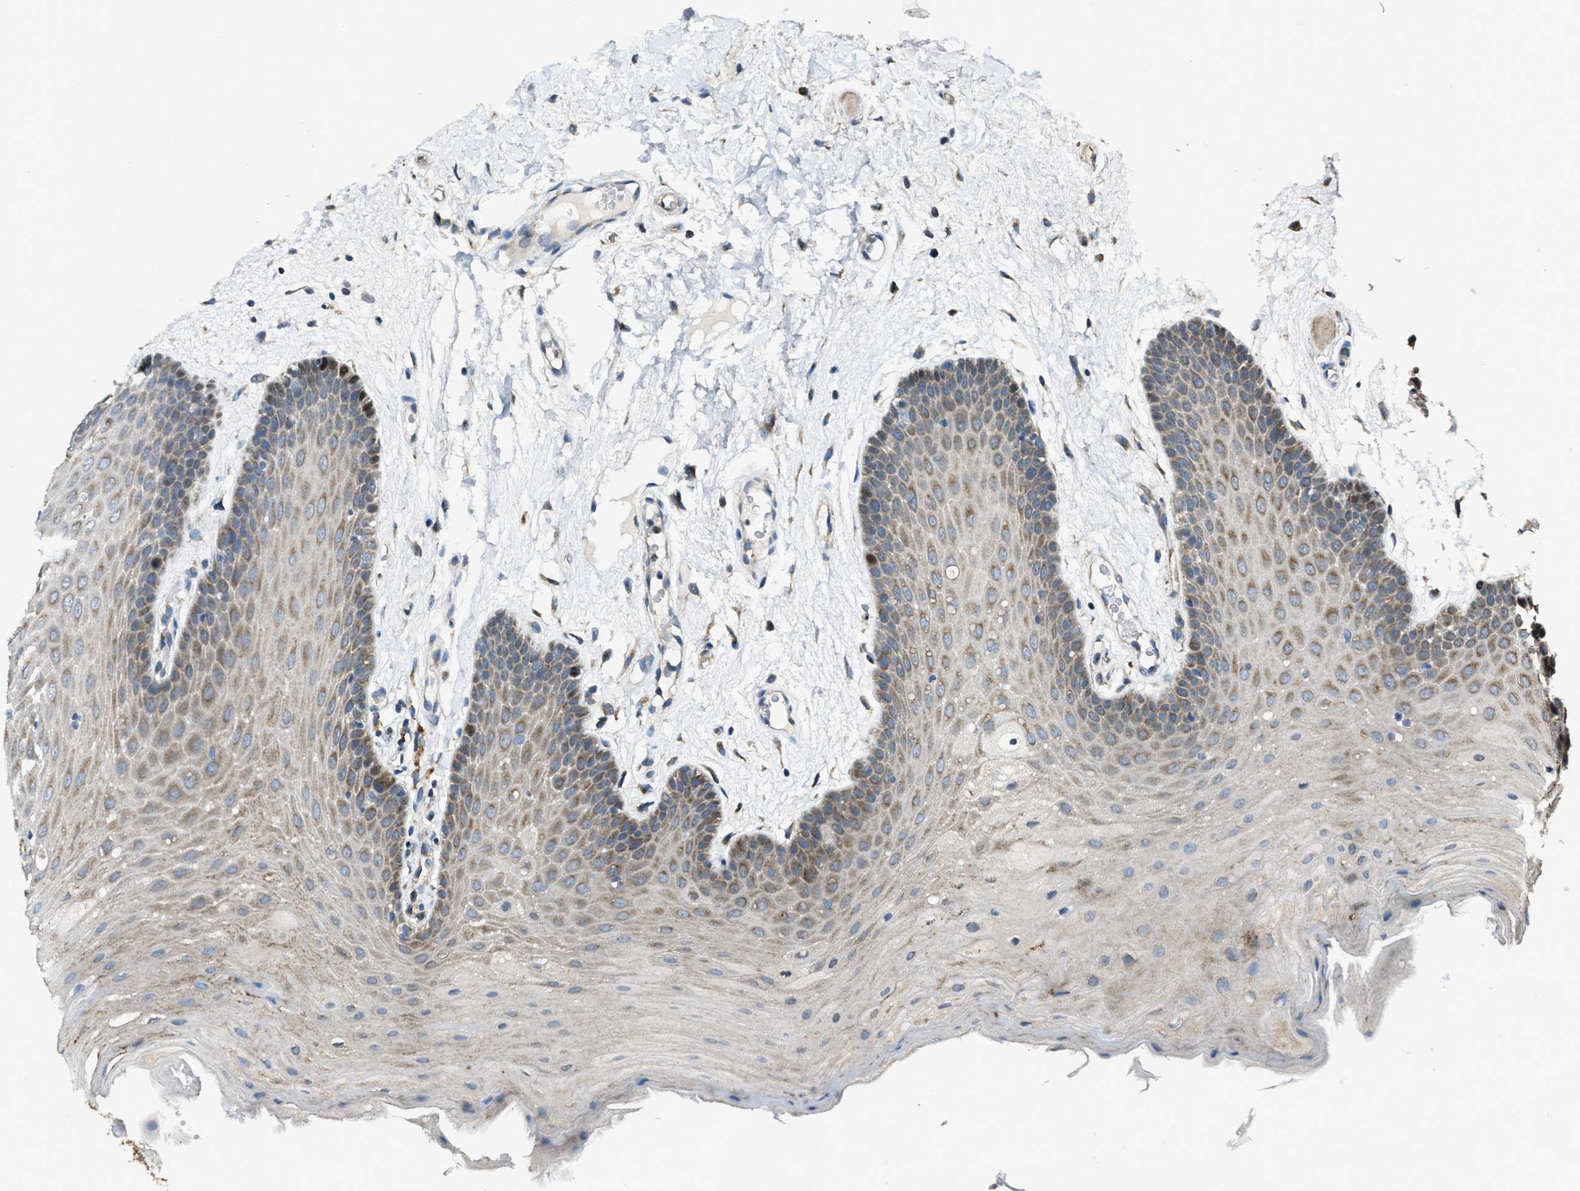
{"staining": {"intensity": "moderate", "quantity": "25%-75%", "location": "cytoplasmic/membranous"}, "tissue": "oral mucosa", "cell_type": "Squamous epithelial cells", "image_type": "normal", "snomed": [{"axis": "morphology", "description": "Normal tissue, NOS"}, {"axis": "morphology", "description": "Squamous cell carcinoma, NOS"}, {"axis": "topography", "description": "Oral tissue"}, {"axis": "topography", "description": "Head-Neck"}], "caption": "About 25%-75% of squamous epithelial cells in normal oral mucosa reveal moderate cytoplasmic/membranous protein staining as visualized by brown immunohistochemical staining.", "gene": "SLC25A11", "patient": {"sex": "male", "age": 71}}